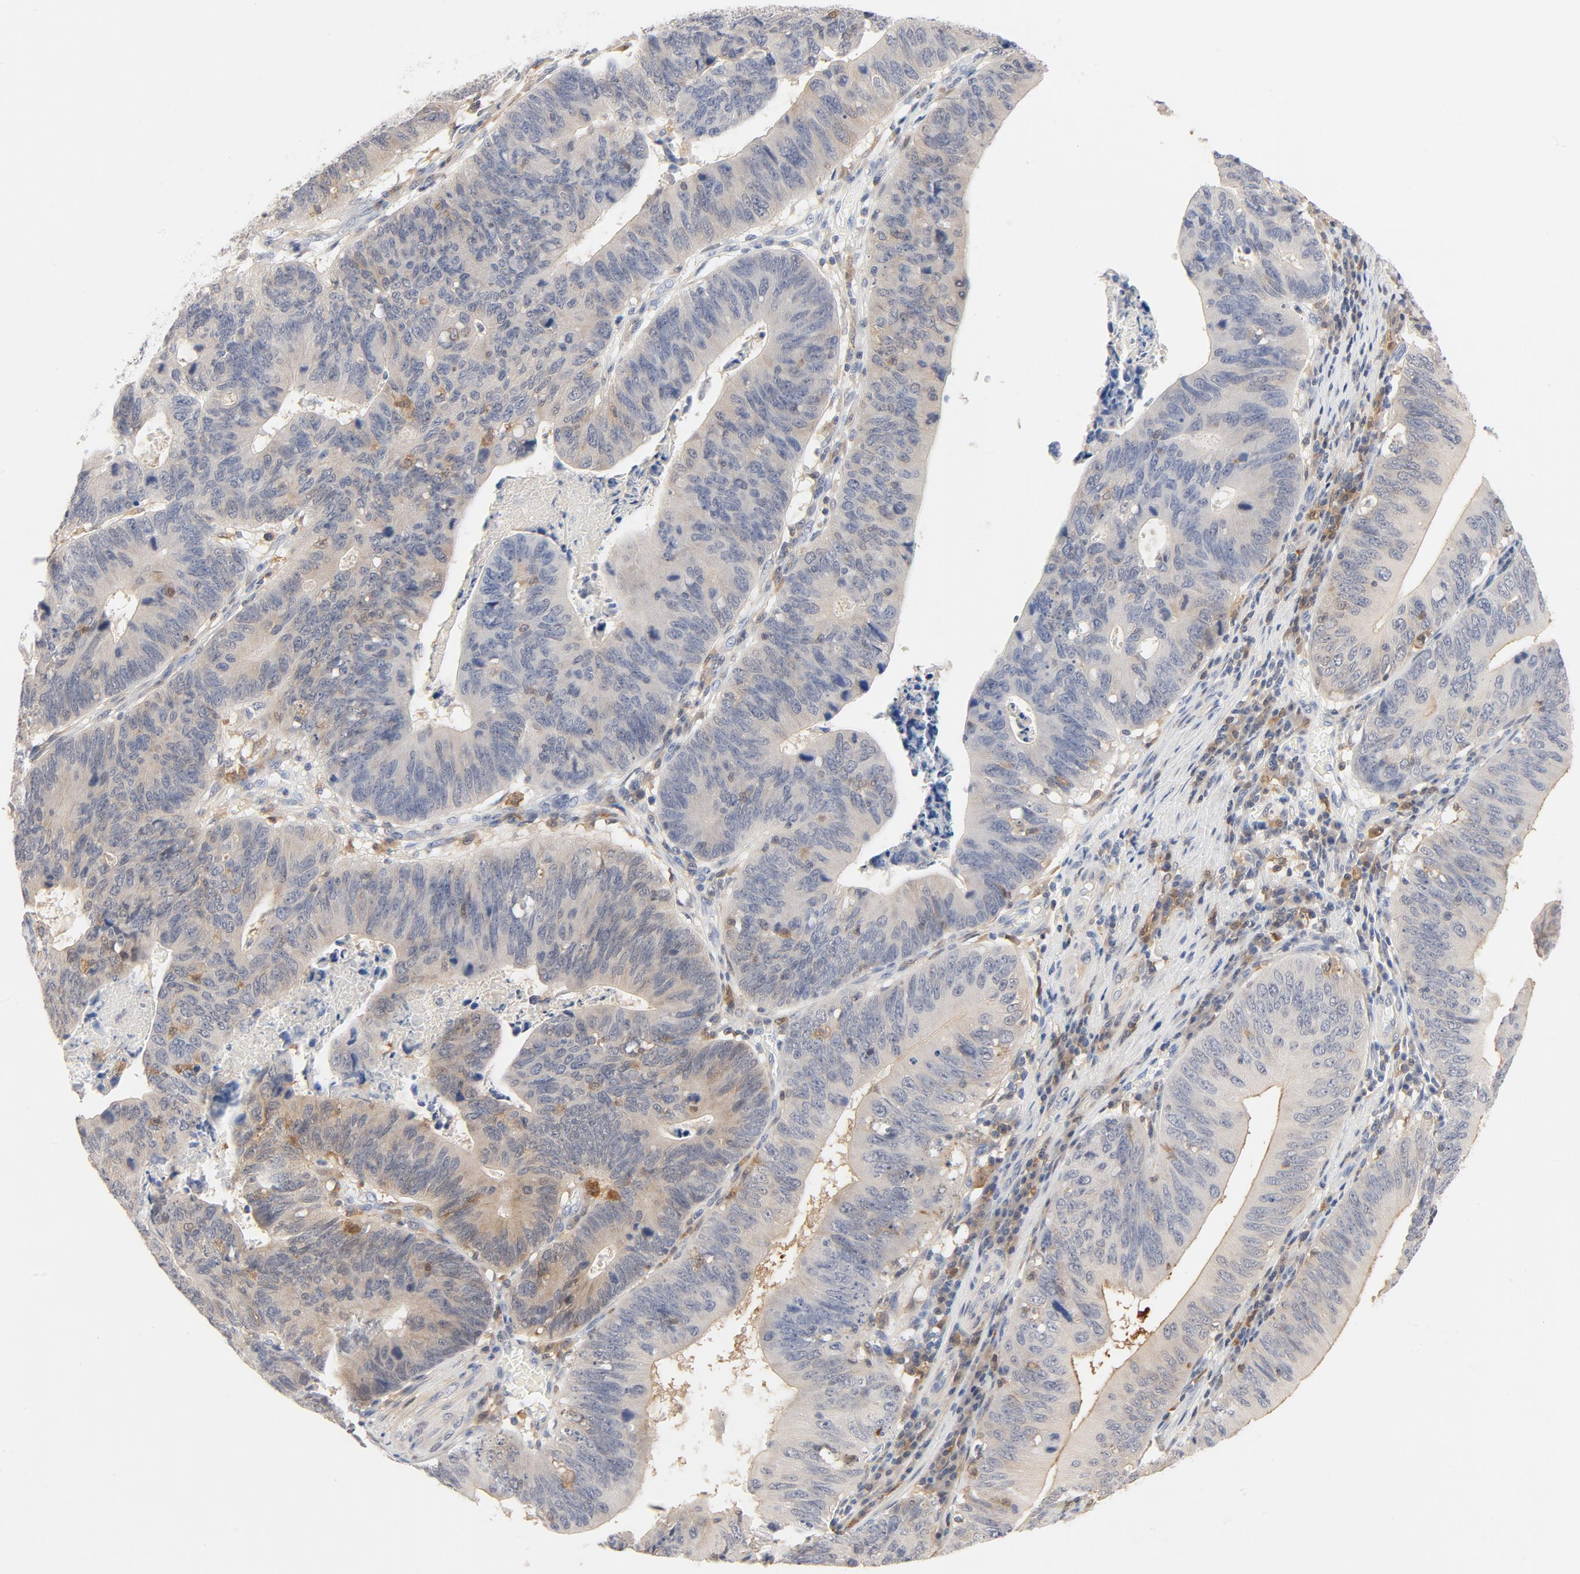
{"staining": {"intensity": "weak", "quantity": "25%-75%", "location": "cytoplasmic/membranous"}, "tissue": "stomach cancer", "cell_type": "Tumor cells", "image_type": "cancer", "snomed": [{"axis": "morphology", "description": "Adenocarcinoma, NOS"}, {"axis": "topography", "description": "Stomach"}], "caption": "Adenocarcinoma (stomach) stained with a brown dye shows weak cytoplasmic/membranous positive positivity in approximately 25%-75% of tumor cells.", "gene": "STAT1", "patient": {"sex": "male", "age": 59}}